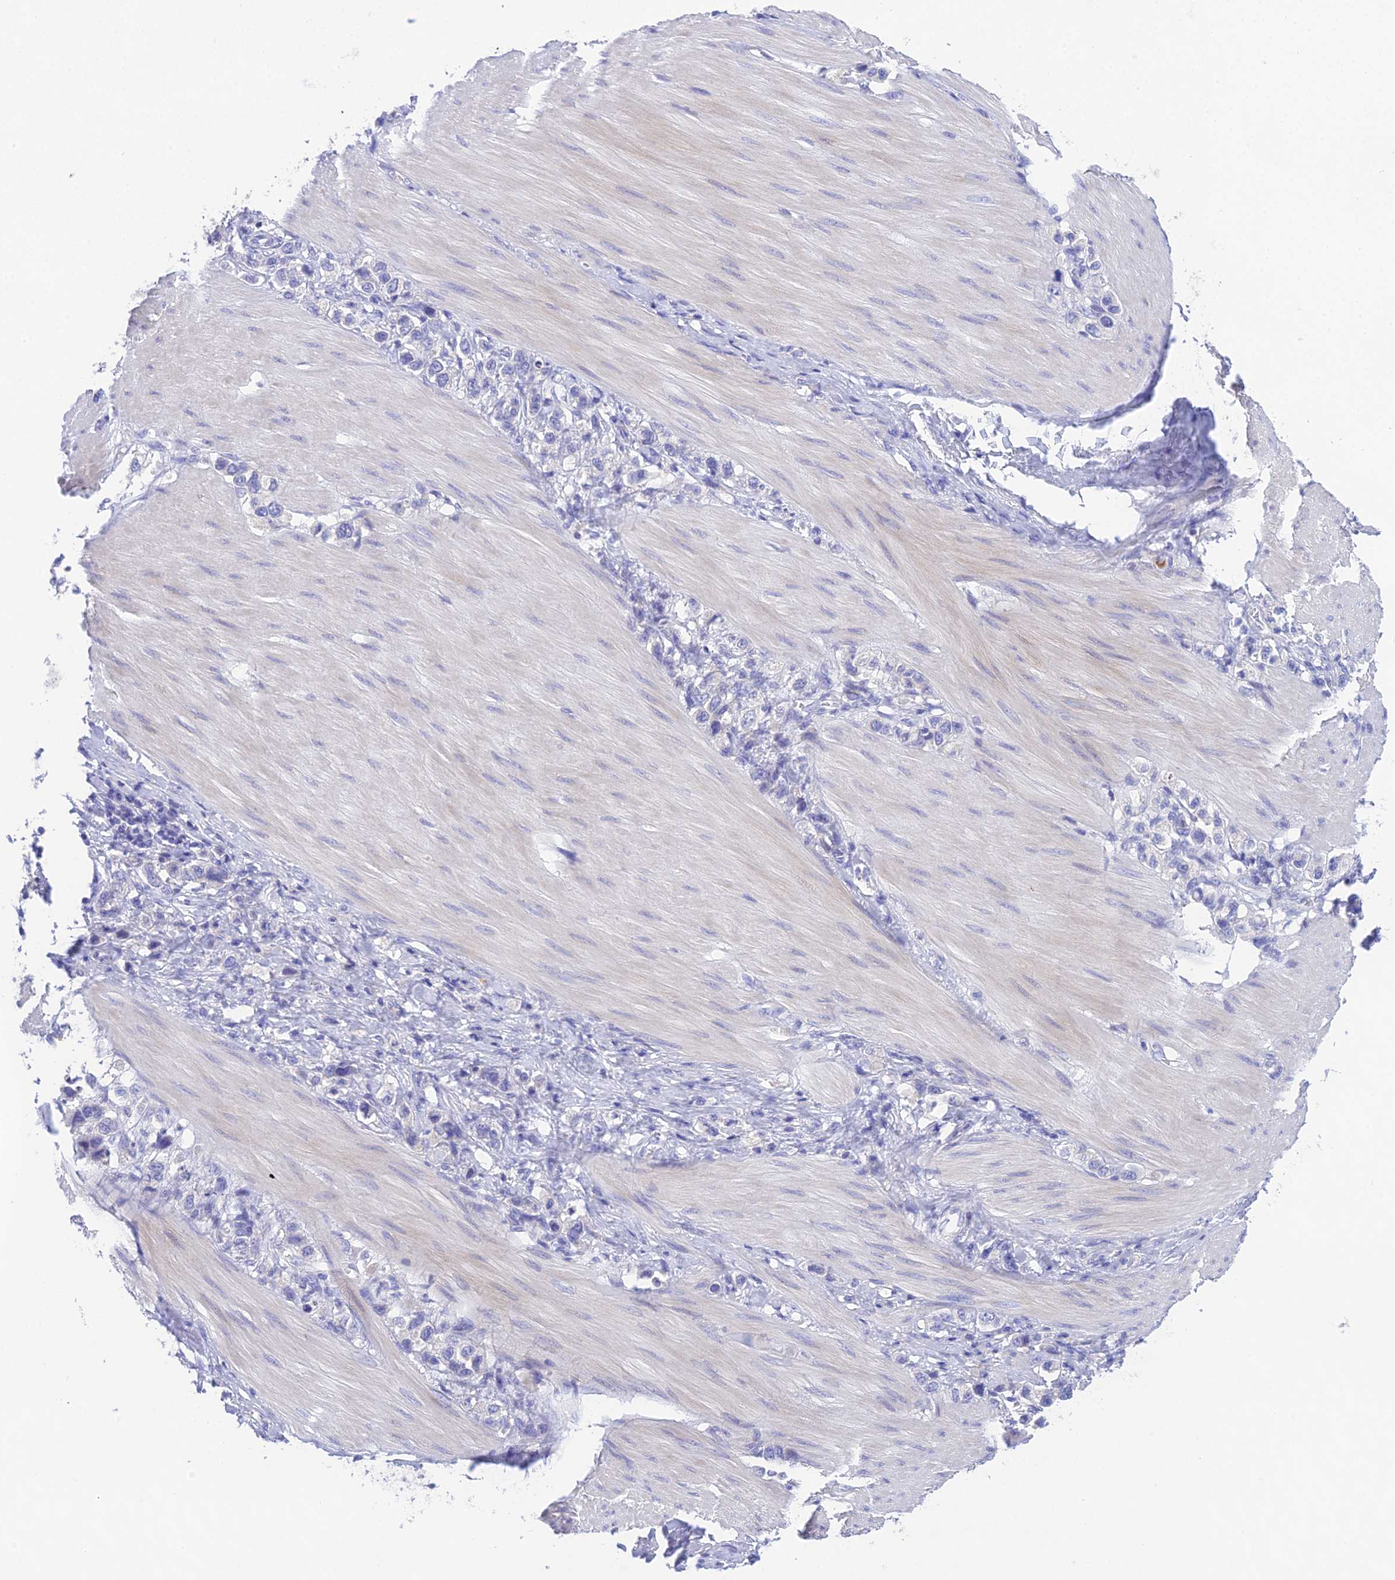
{"staining": {"intensity": "negative", "quantity": "none", "location": "none"}, "tissue": "stomach cancer", "cell_type": "Tumor cells", "image_type": "cancer", "snomed": [{"axis": "morphology", "description": "Adenocarcinoma, NOS"}, {"axis": "topography", "description": "Stomach"}], "caption": "Histopathology image shows no protein expression in tumor cells of stomach cancer tissue. (Immunohistochemistry (ihc), brightfield microscopy, high magnification).", "gene": "KIAA0408", "patient": {"sex": "female", "age": 65}}